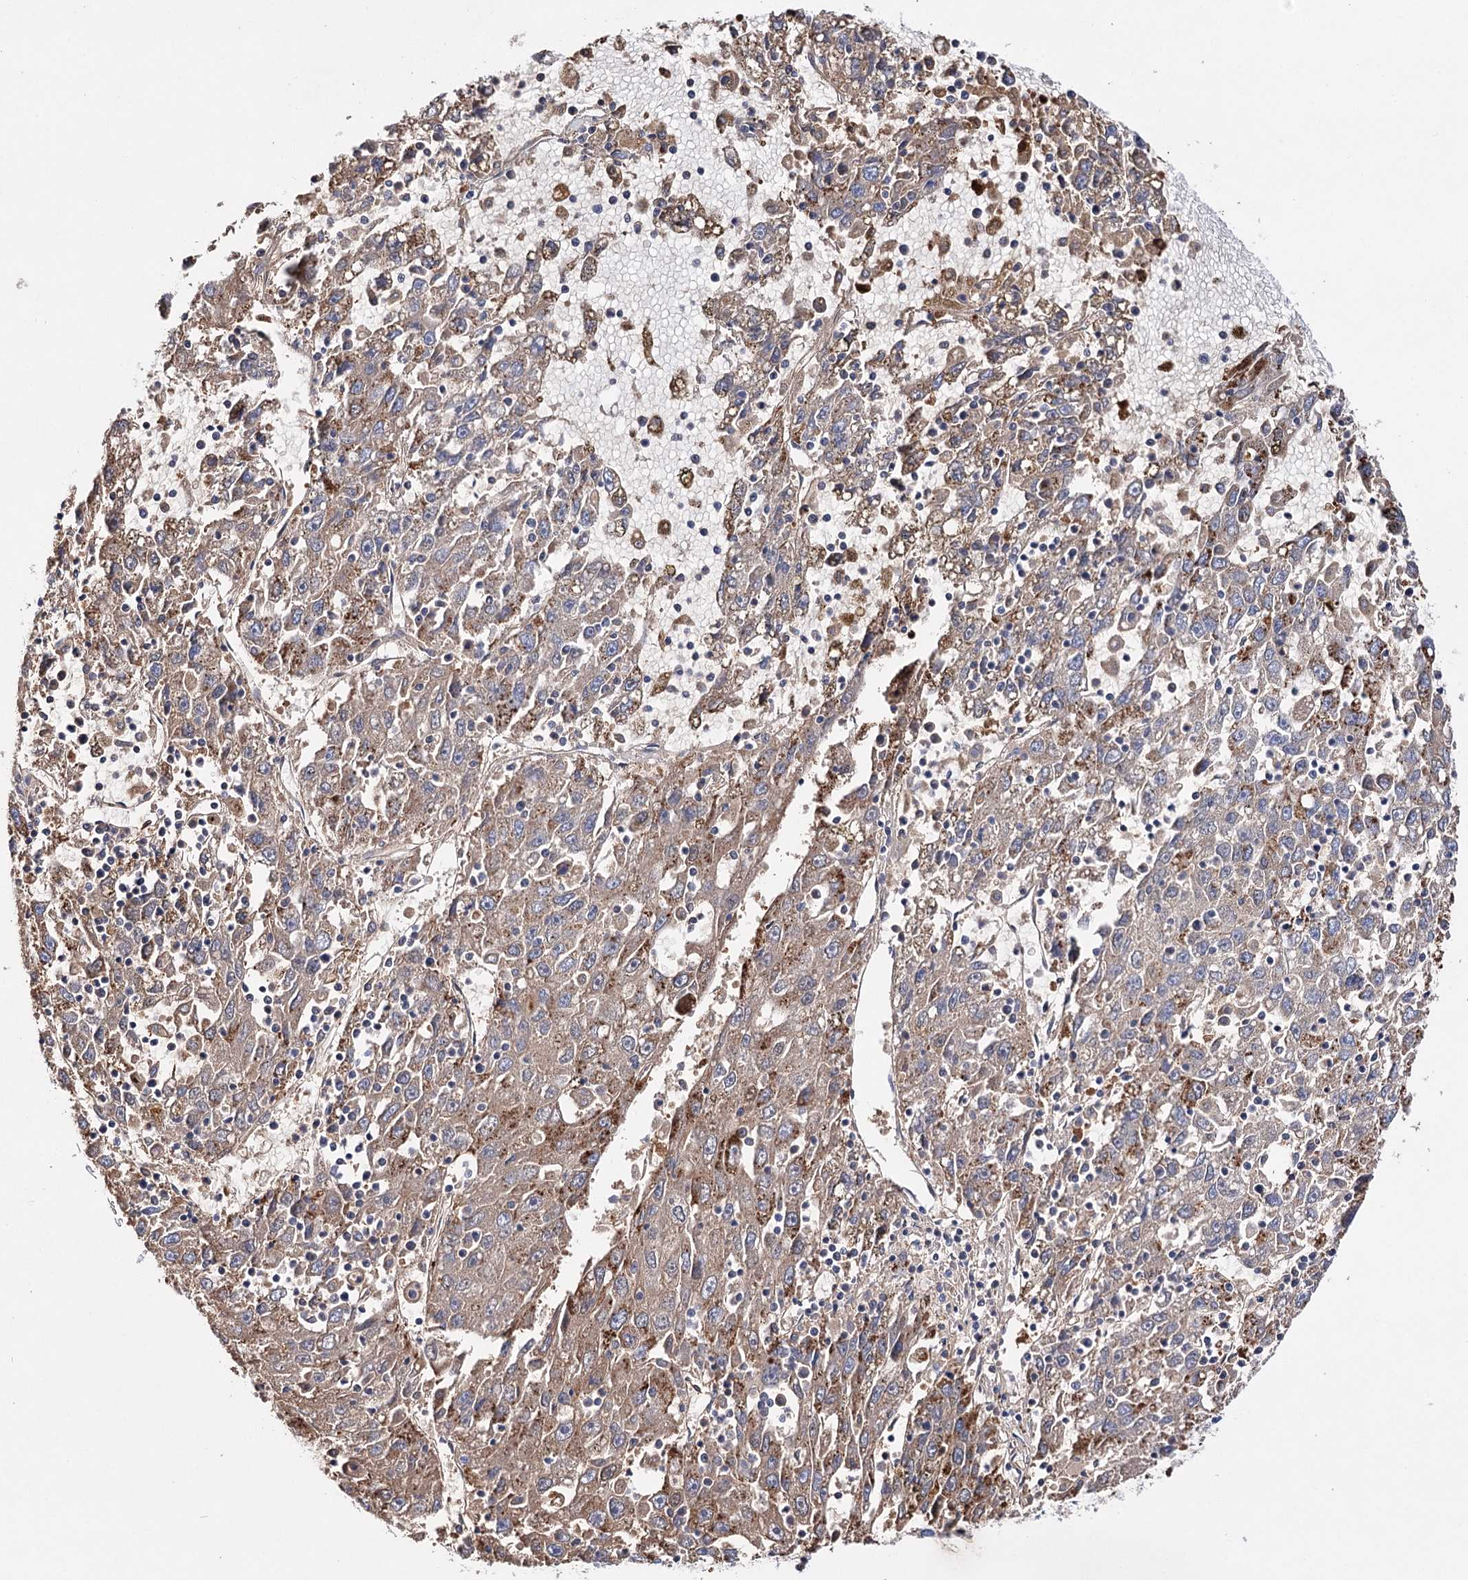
{"staining": {"intensity": "moderate", "quantity": "25%-75%", "location": "cytoplasmic/membranous"}, "tissue": "liver cancer", "cell_type": "Tumor cells", "image_type": "cancer", "snomed": [{"axis": "morphology", "description": "Carcinoma, Hepatocellular, NOS"}, {"axis": "topography", "description": "Liver"}], "caption": "Moderate cytoplasmic/membranous positivity for a protein is identified in approximately 25%-75% of tumor cells of liver cancer (hepatocellular carcinoma) using IHC.", "gene": "CFAP46", "patient": {"sex": "male", "age": 49}}